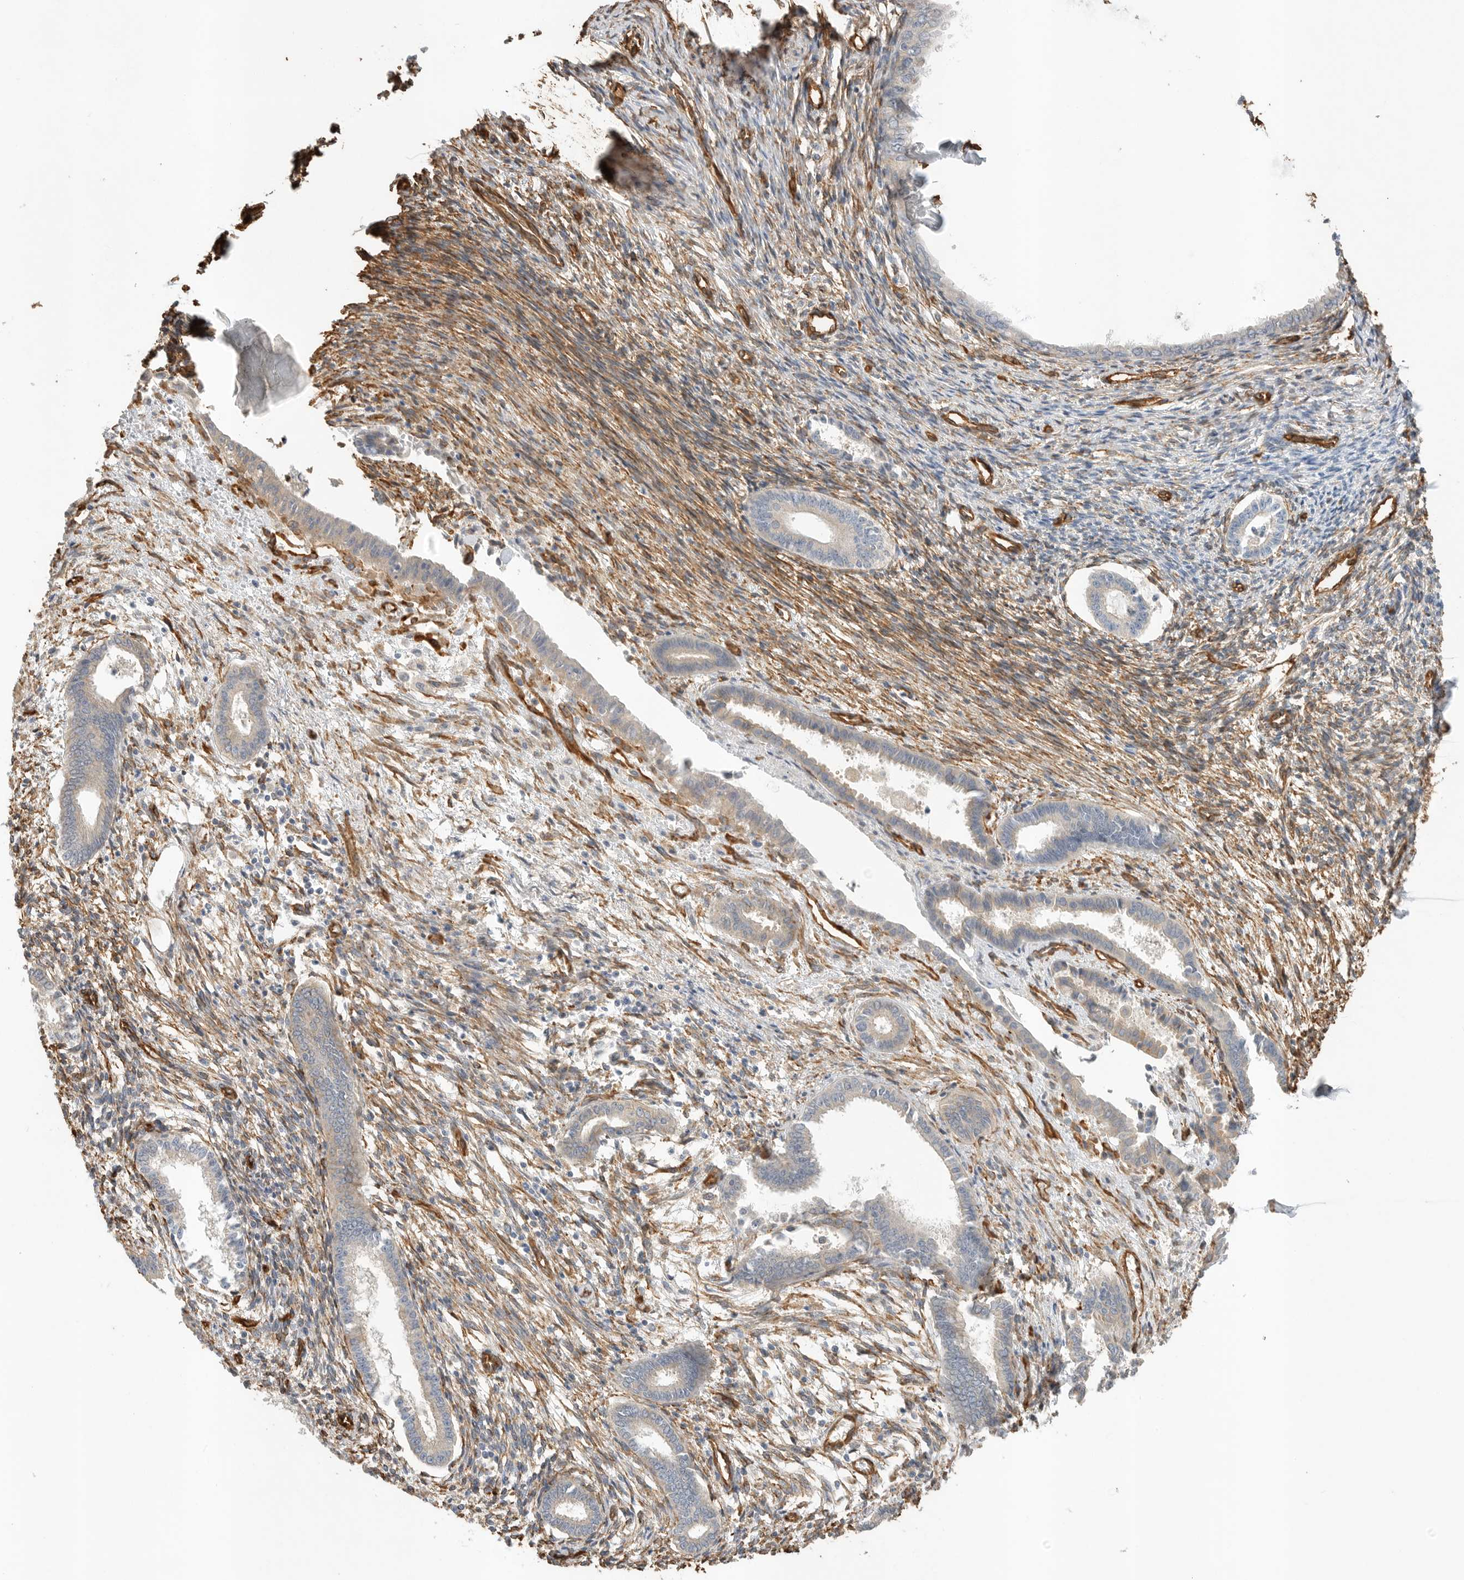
{"staining": {"intensity": "moderate", "quantity": "25%-75%", "location": "cytoplasmic/membranous"}, "tissue": "endometrium", "cell_type": "Cells in endometrial stroma", "image_type": "normal", "snomed": [{"axis": "morphology", "description": "Normal tissue, NOS"}, {"axis": "topography", "description": "Endometrium"}], "caption": "Brown immunohistochemical staining in benign endometrium displays moderate cytoplasmic/membranous expression in about 25%-75% of cells in endometrial stroma.", "gene": "JMJD4", "patient": {"sex": "female", "age": 56}}